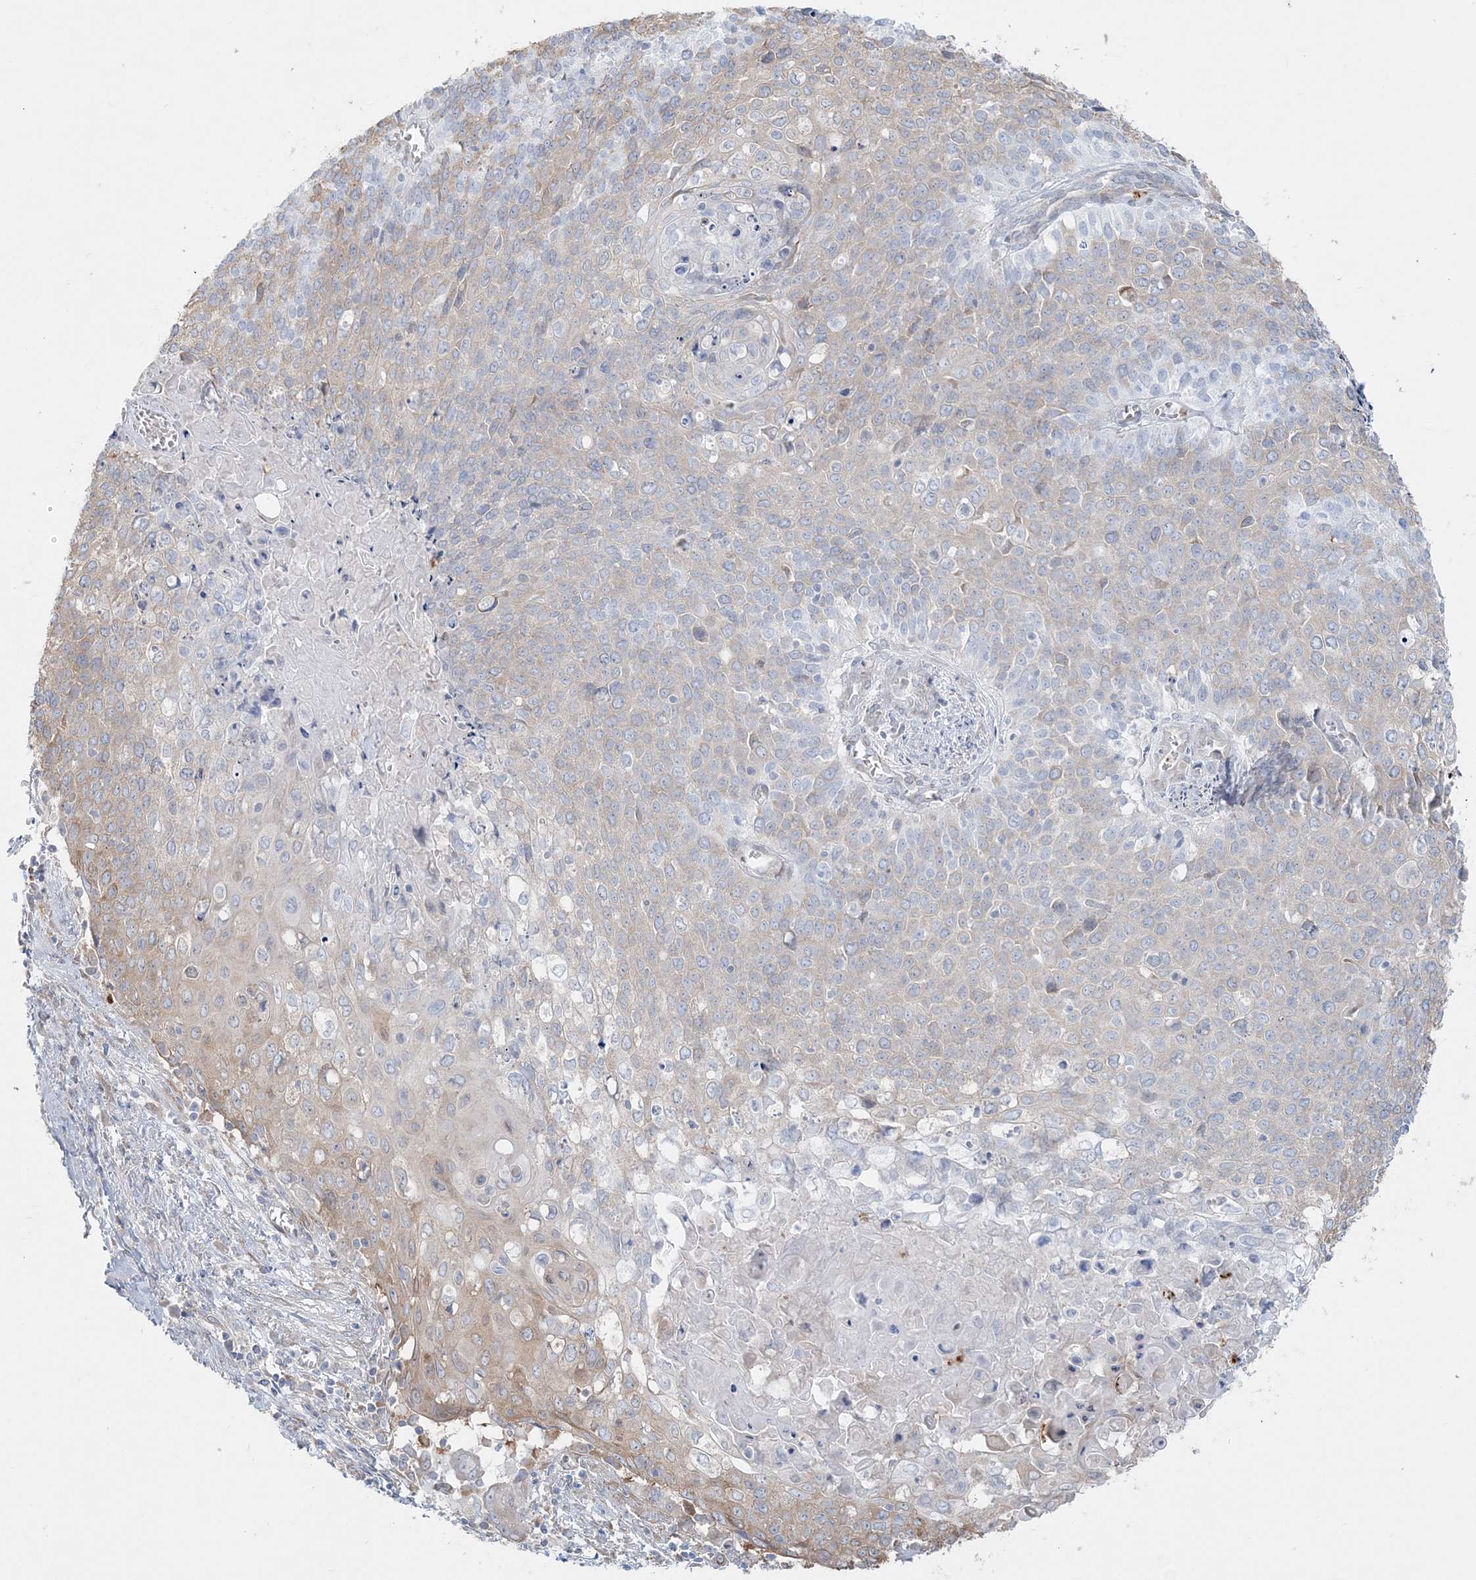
{"staining": {"intensity": "negative", "quantity": "none", "location": "none"}, "tissue": "cervical cancer", "cell_type": "Tumor cells", "image_type": "cancer", "snomed": [{"axis": "morphology", "description": "Squamous cell carcinoma, NOS"}, {"axis": "topography", "description": "Cervix"}], "caption": "Human cervical cancer (squamous cell carcinoma) stained for a protein using IHC displays no expression in tumor cells.", "gene": "CCNJ", "patient": {"sex": "female", "age": 39}}